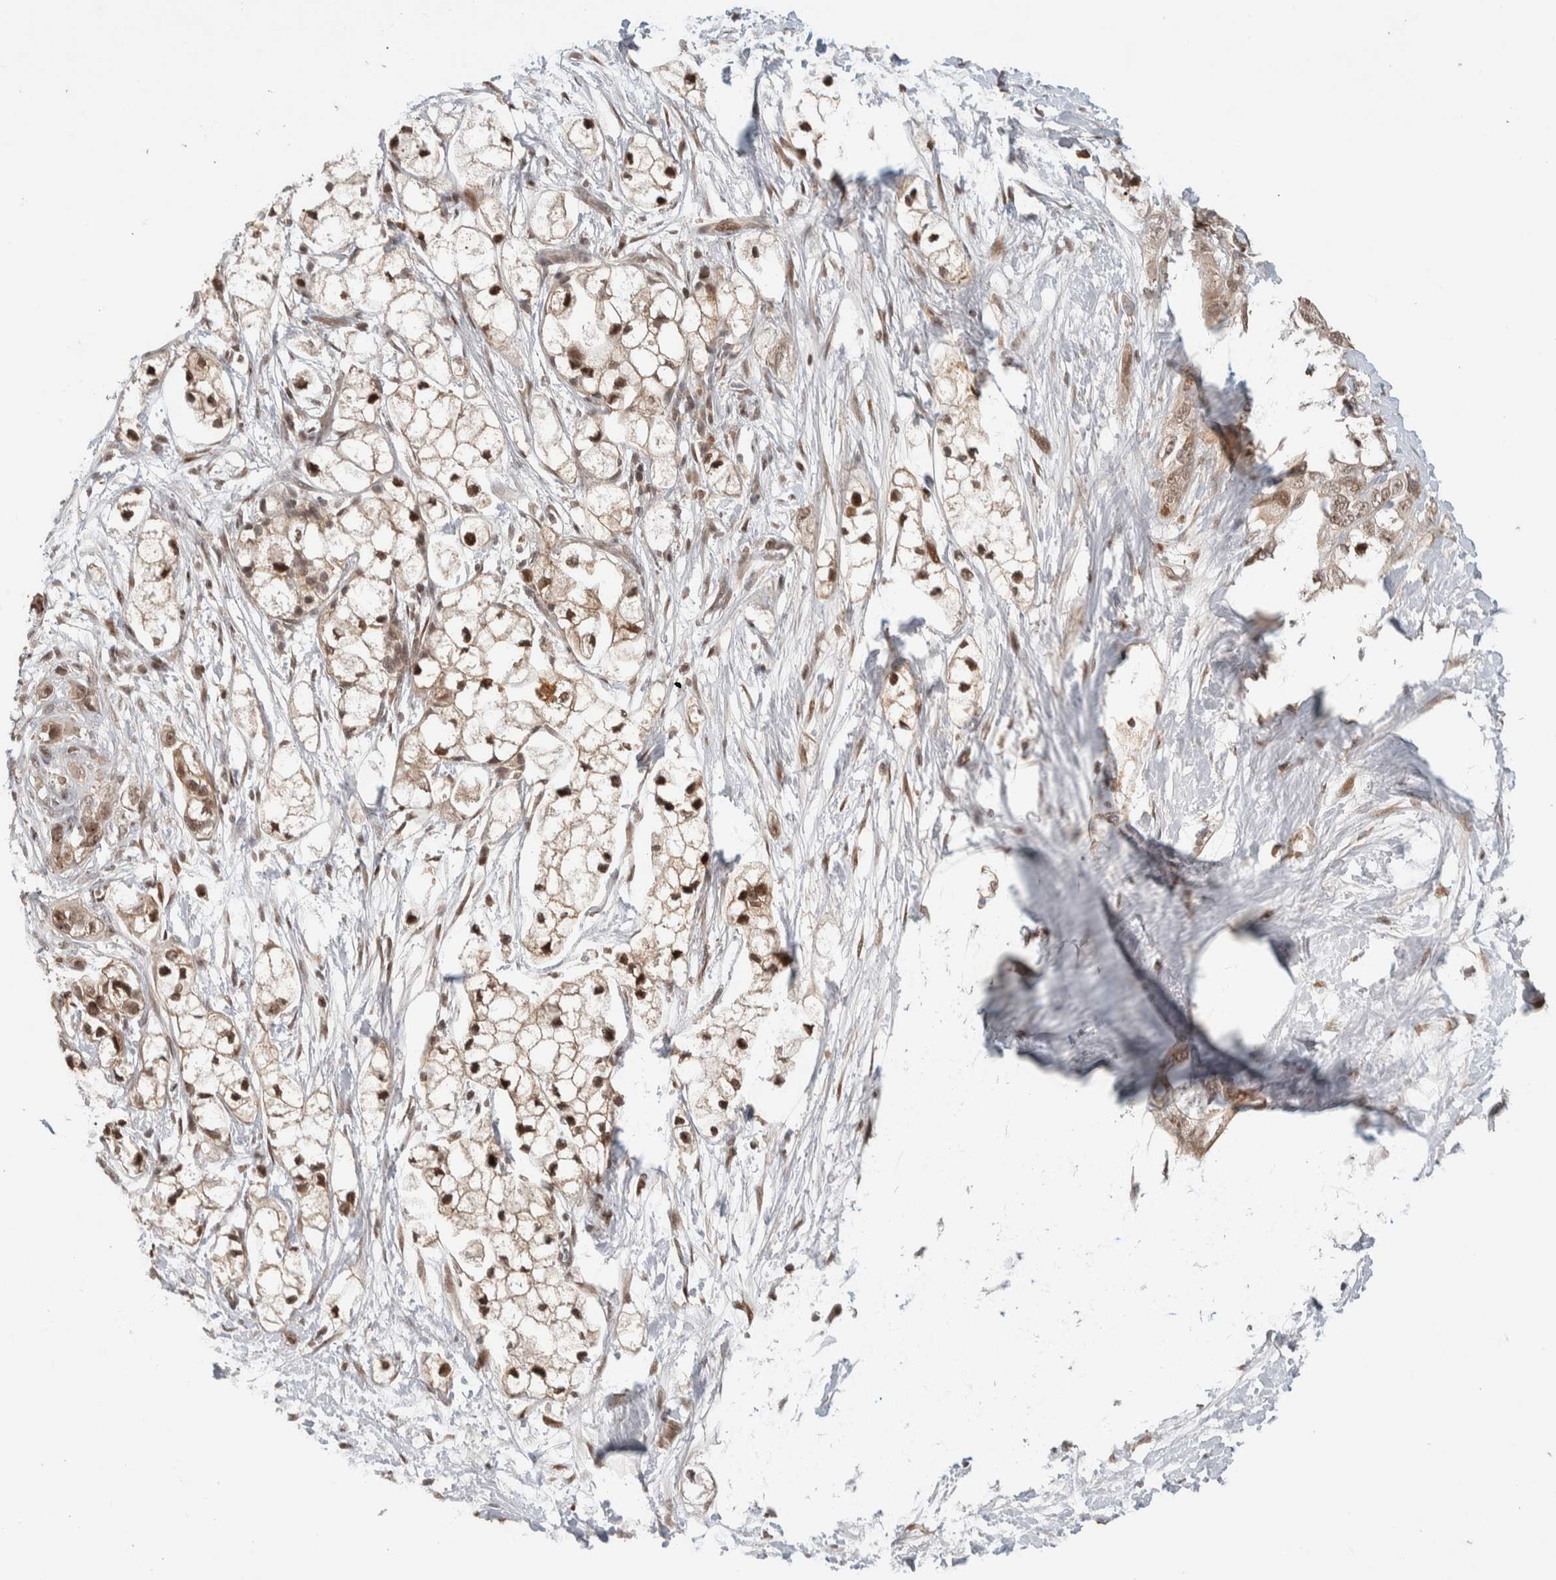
{"staining": {"intensity": "moderate", "quantity": ">75%", "location": "nuclear"}, "tissue": "pancreatic cancer", "cell_type": "Tumor cells", "image_type": "cancer", "snomed": [{"axis": "morphology", "description": "Adenocarcinoma, NOS"}, {"axis": "topography", "description": "Pancreas"}], "caption": "The photomicrograph demonstrates immunohistochemical staining of pancreatic cancer. There is moderate nuclear positivity is seen in about >75% of tumor cells. (Brightfield microscopy of DAB IHC at high magnification).", "gene": "ZNF521", "patient": {"sex": "male", "age": 74}}